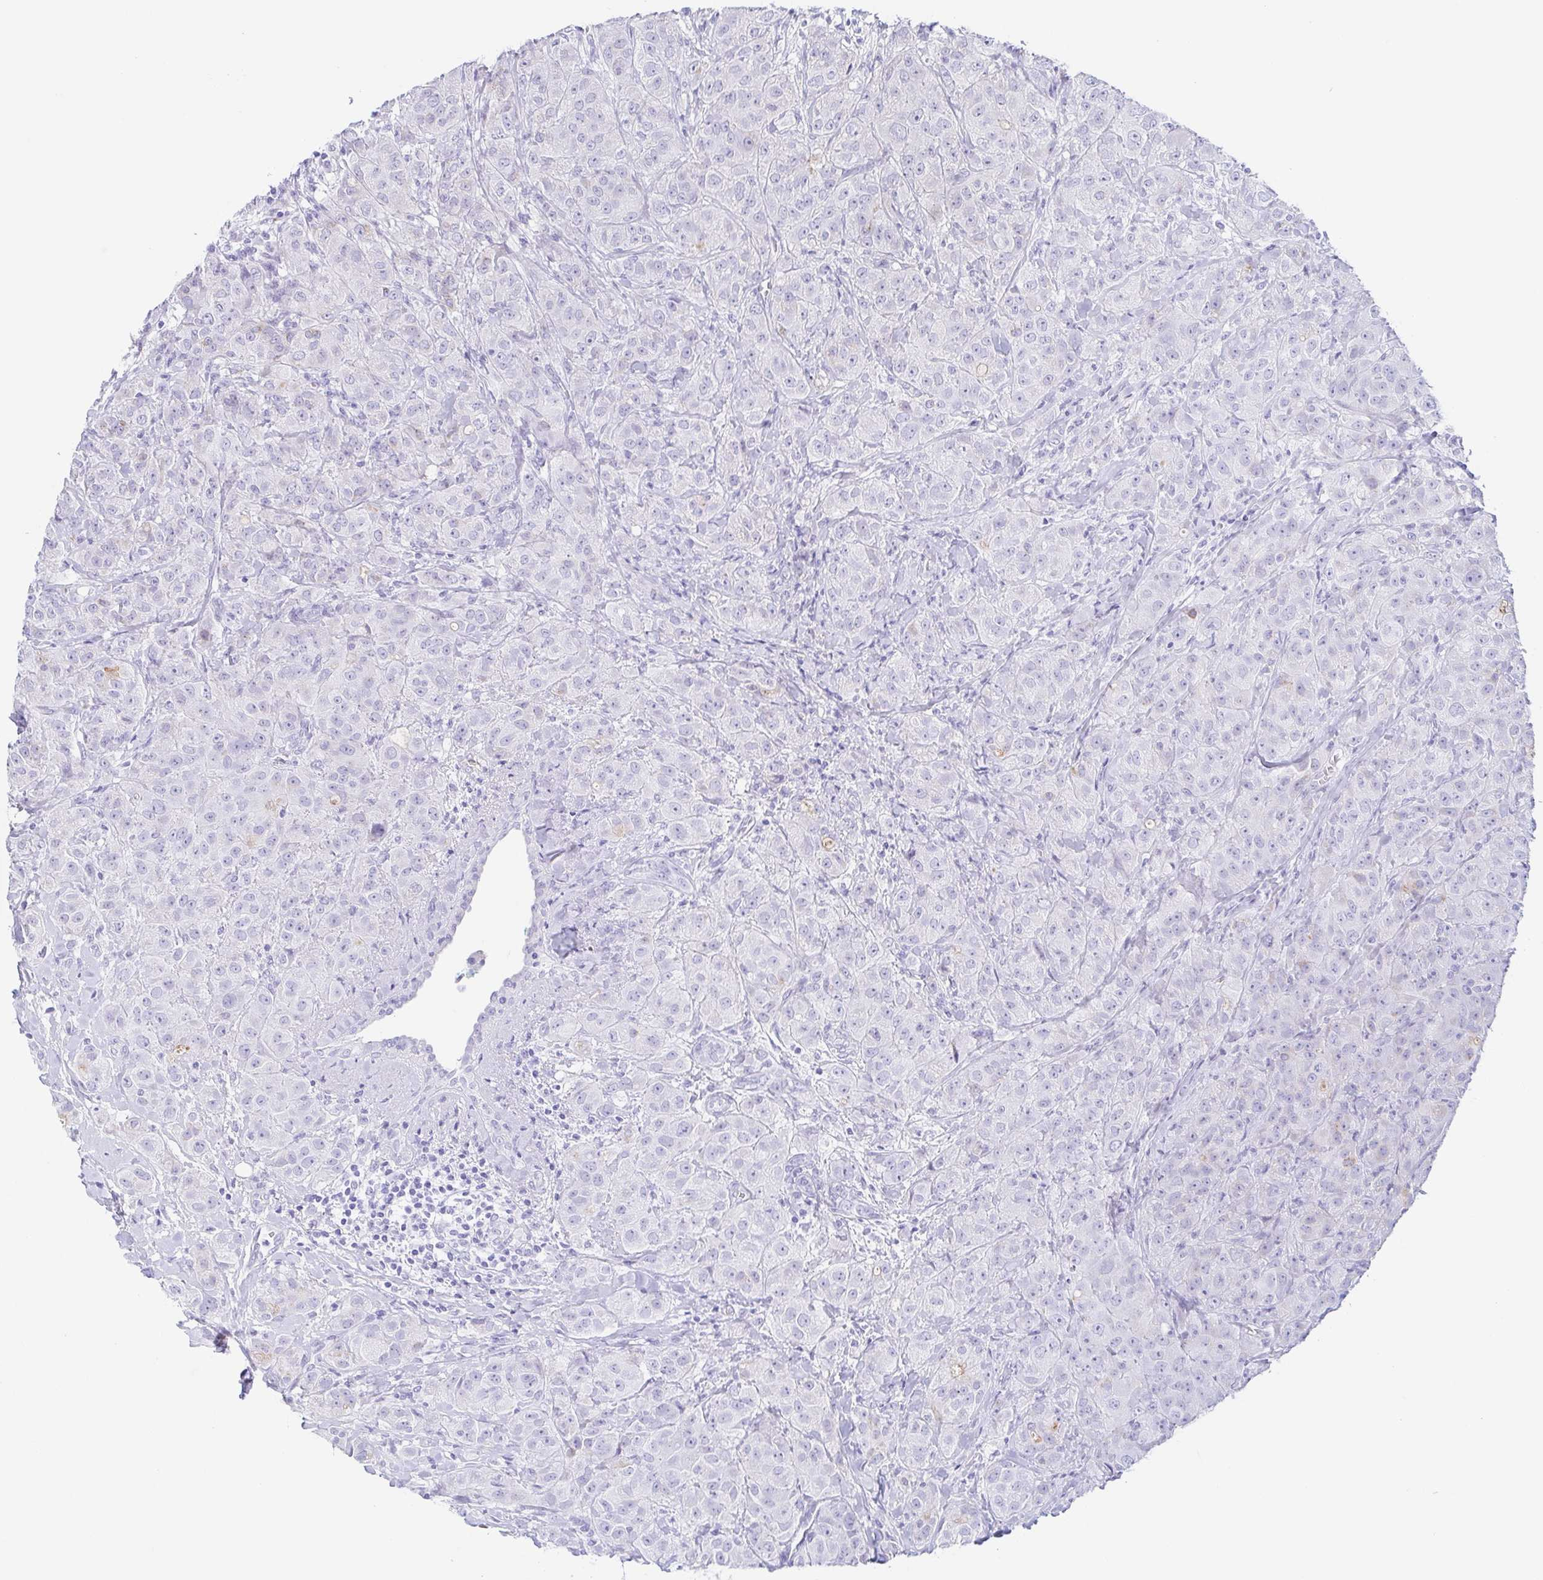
{"staining": {"intensity": "negative", "quantity": "none", "location": "none"}, "tissue": "breast cancer", "cell_type": "Tumor cells", "image_type": "cancer", "snomed": [{"axis": "morphology", "description": "Normal tissue, NOS"}, {"axis": "morphology", "description": "Duct carcinoma"}, {"axis": "topography", "description": "Breast"}], "caption": "IHC photomicrograph of neoplastic tissue: breast cancer (intraductal carcinoma) stained with DAB (3,3'-diaminobenzidine) exhibits no significant protein staining in tumor cells.", "gene": "LDLRAD1", "patient": {"sex": "female", "age": 43}}